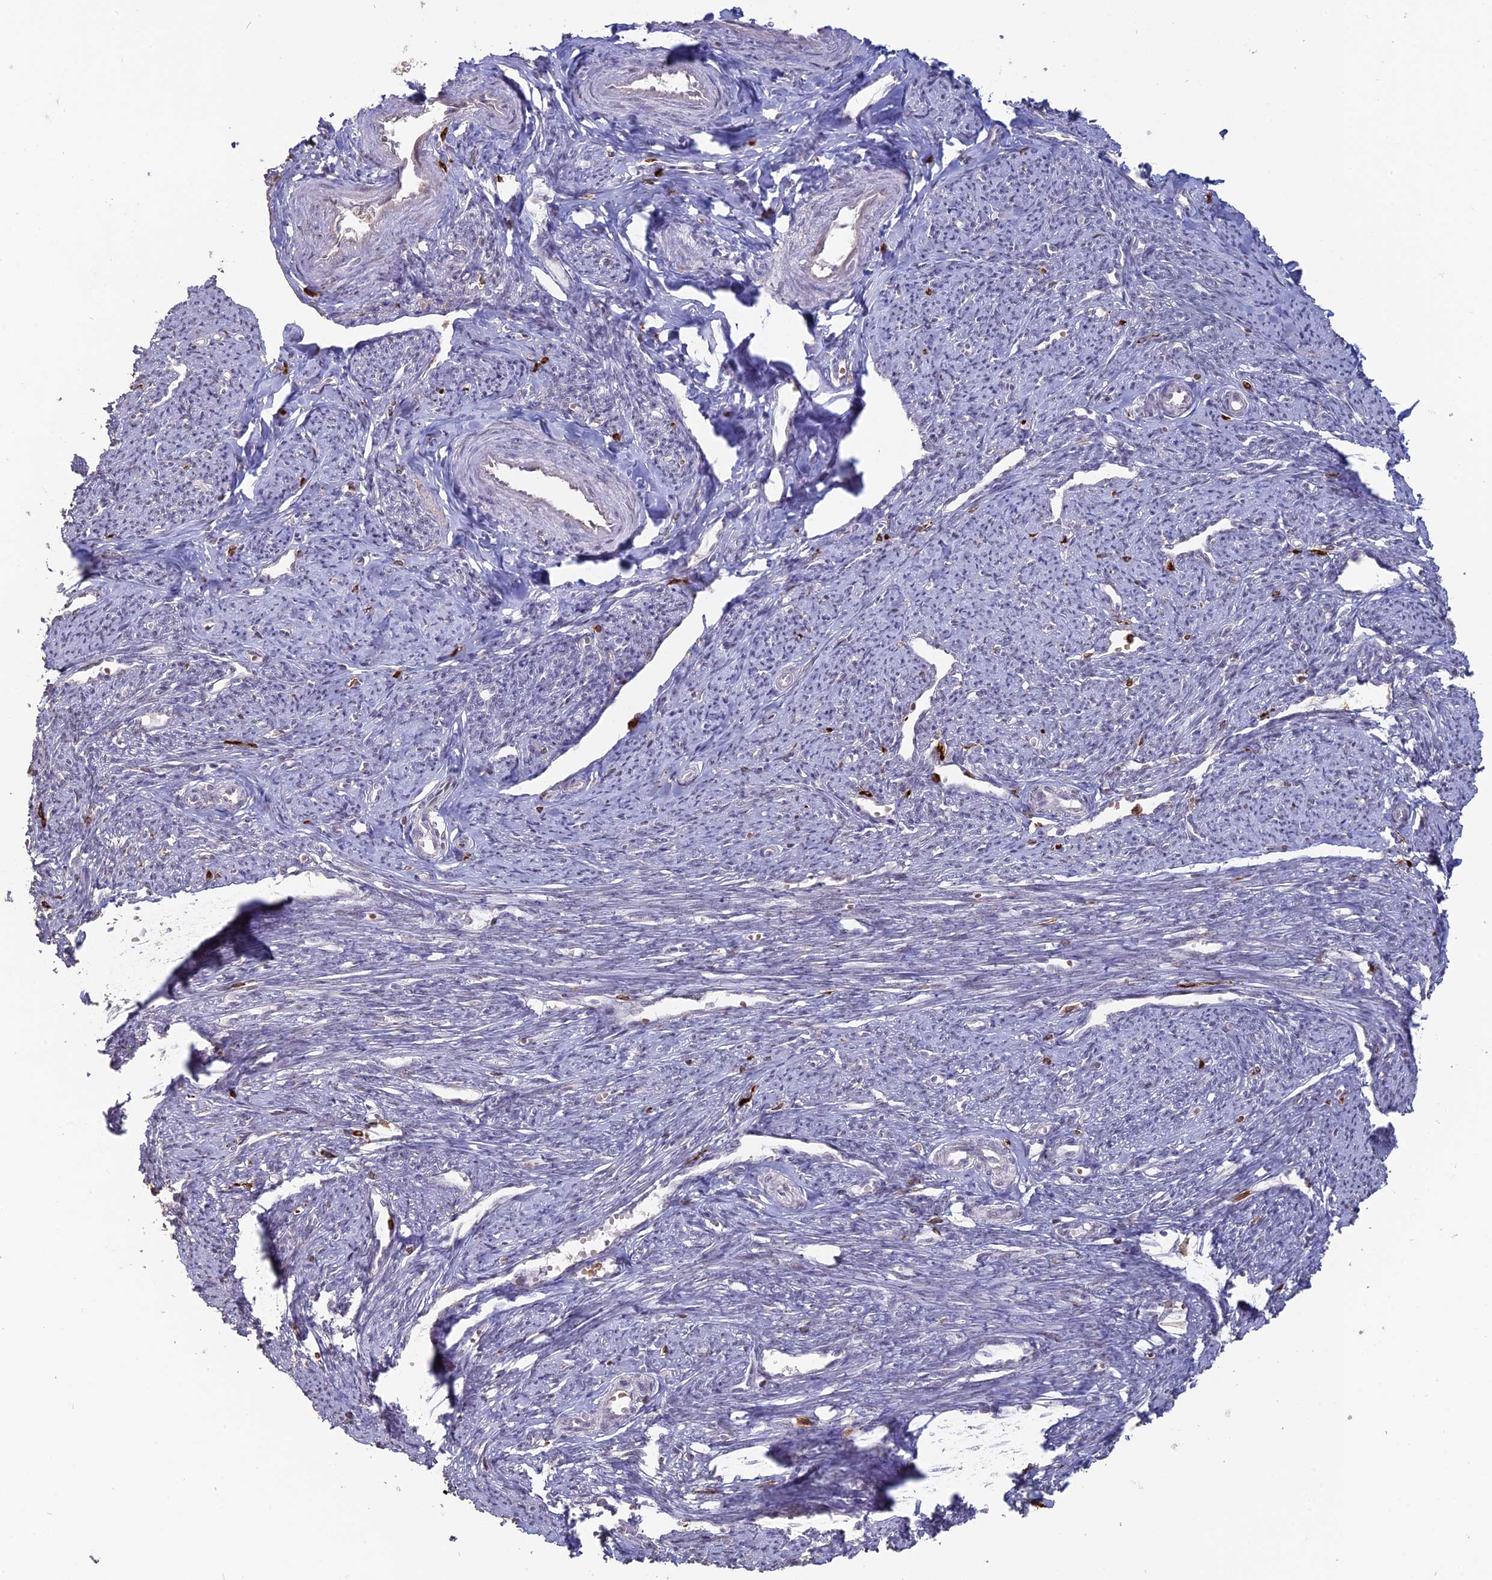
{"staining": {"intensity": "weak", "quantity": "25%-75%", "location": "nuclear"}, "tissue": "smooth muscle", "cell_type": "Smooth muscle cells", "image_type": "normal", "snomed": [{"axis": "morphology", "description": "Normal tissue, NOS"}, {"axis": "topography", "description": "Smooth muscle"}, {"axis": "topography", "description": "Uterus"}], "caption": "Approximately 25%-75% of smooth muscle cells in unremarkable smooth muscle display weak nuclear protein positivity as visualized by brown immunohistochemical staining.", "gene": "APOBR", "patient": {"sex": "female", "age": 59}}